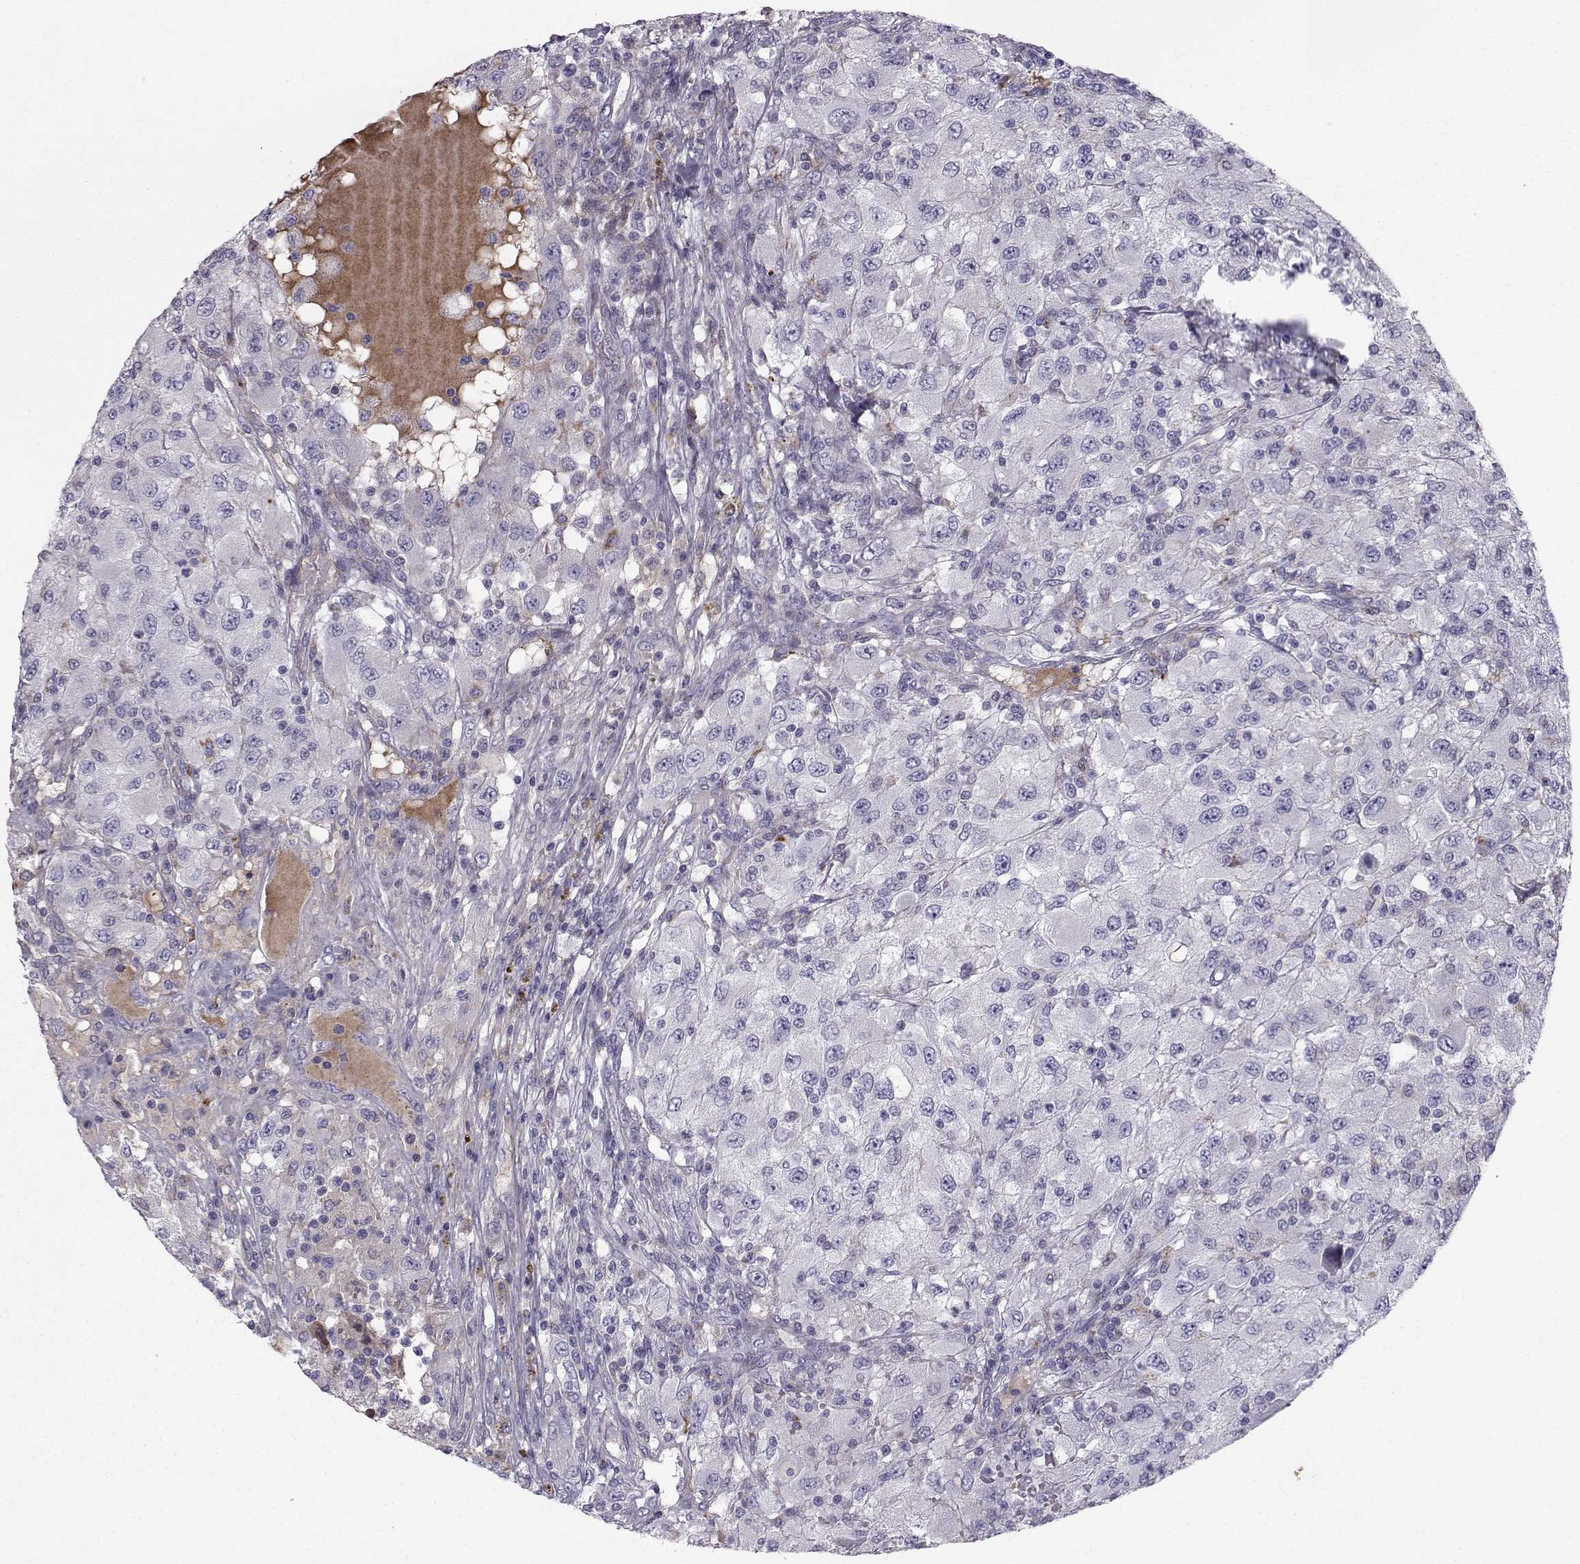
{"staining": {"intensity": "negative", "quantity": "none", "location": "none"}, "tissue": "renal cancer", "cell_type": "Tumor cells", "image_type": "cancer", "snomed": [{"axis": "morphology", "description": "Adenocarcinoma, NOS"}, {"axis": "topography", "description": "Kidney"}], "caption": "IHC image of renal cancer stained for a protein (brown), which demonstrates no positivity in tumor cells.", "gene": "CALCR", "patient": {"sex": "female", "age": 67}}